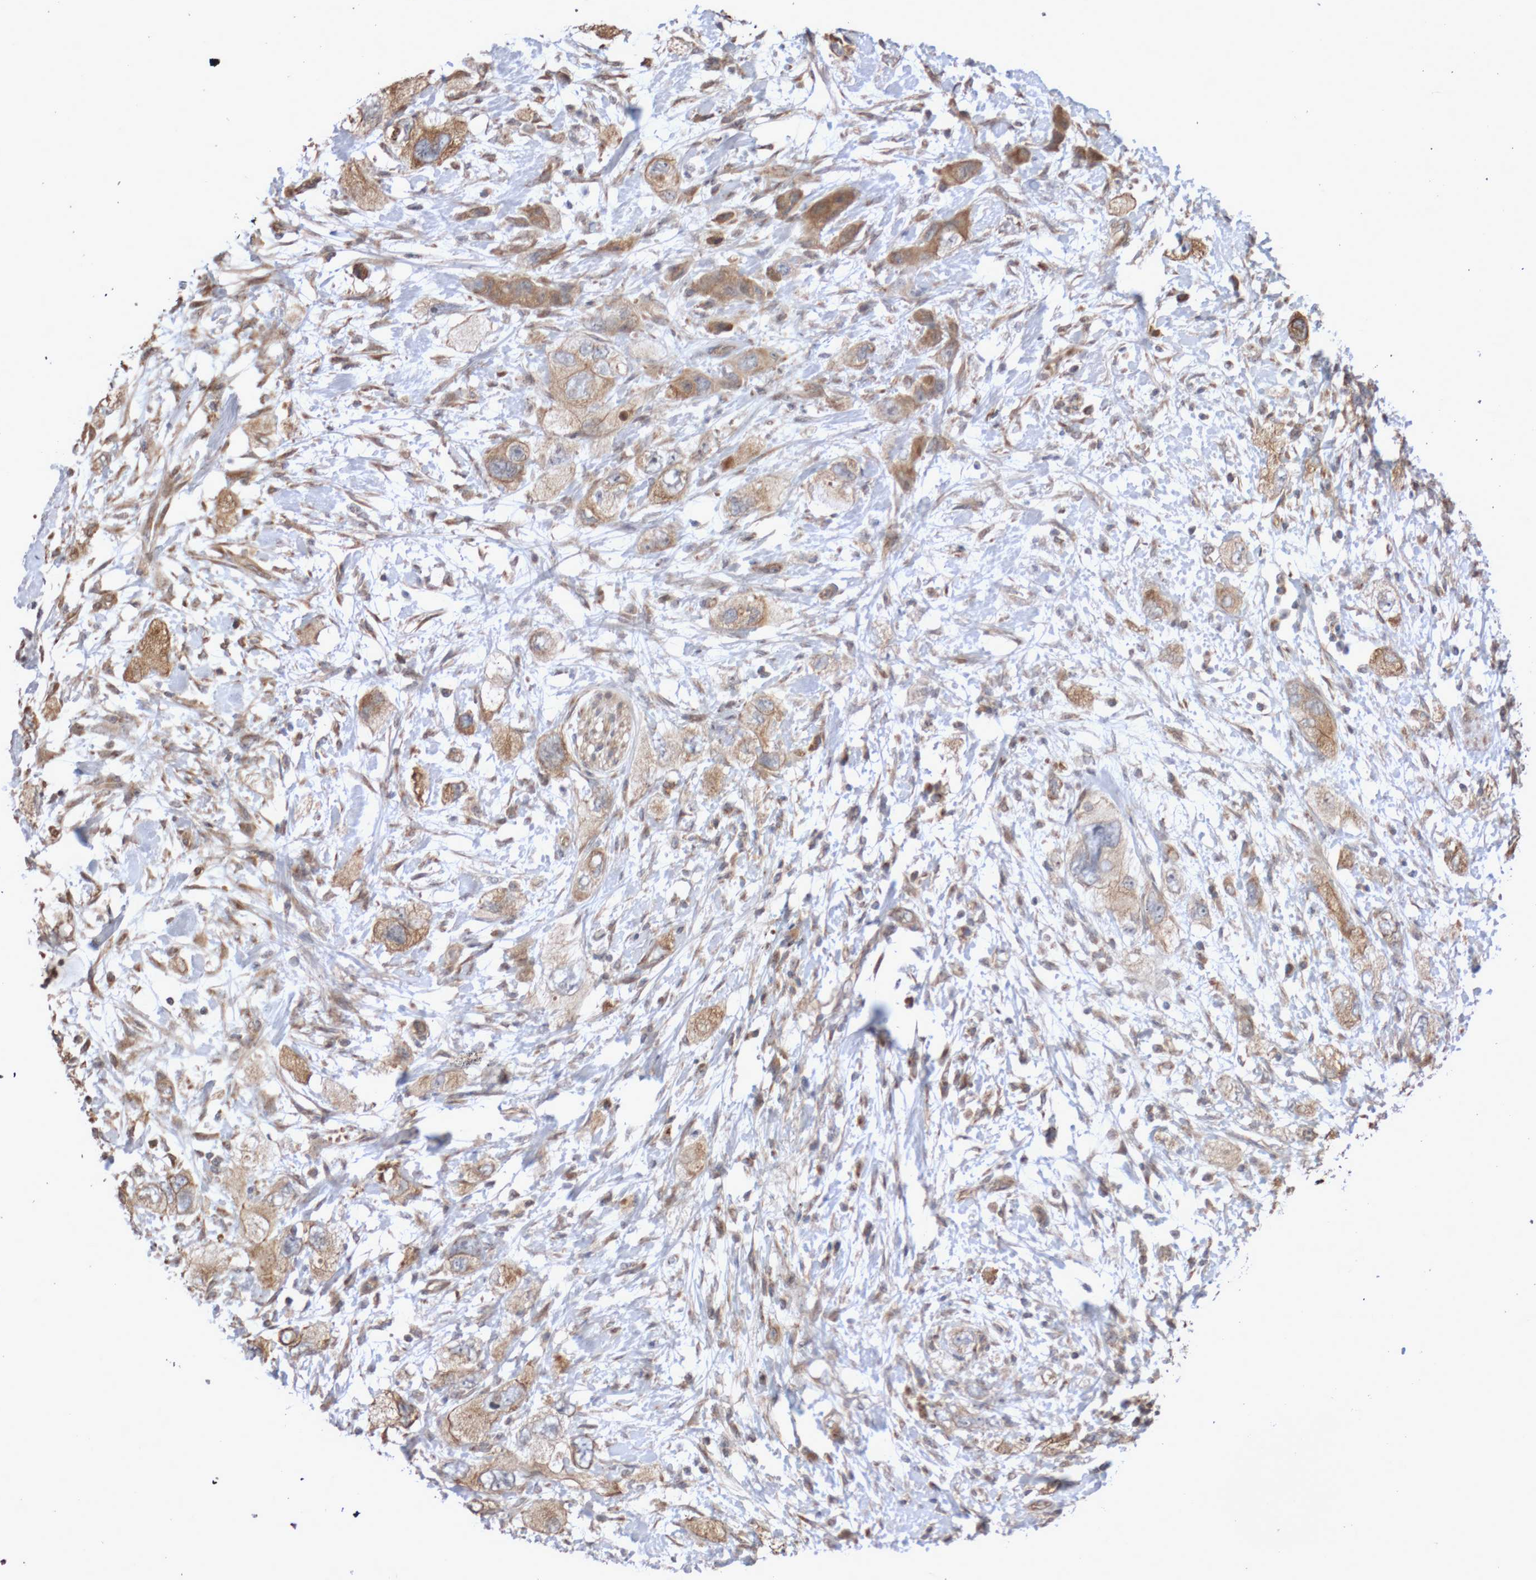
{"staining": {"intensity": "moderate", "quantity": ">75%", "location": "cytoplasmic/membranous"}, "tissue": "pancreatic cancer", "cell_type": "Tumor cells", "image_type": "cancer", "snomed": [{"axis": "morphology", "description": "Adenocarcinoma, NOS"}, {"axis": "topography", "description": "Pancreas"}], "caption": "IHC photomicrograph of neoplastic tissue: human pancreatic cancer stained using immunohistochemistry exhibits medium levels of moderate protein expression localized specifically in the cytoplasmic/membranous of tumor cells, appearing as a cytoplasmic/membranous brown color.", "gene": "DPH7", "patient": {"sex": "female", "age": 73}}